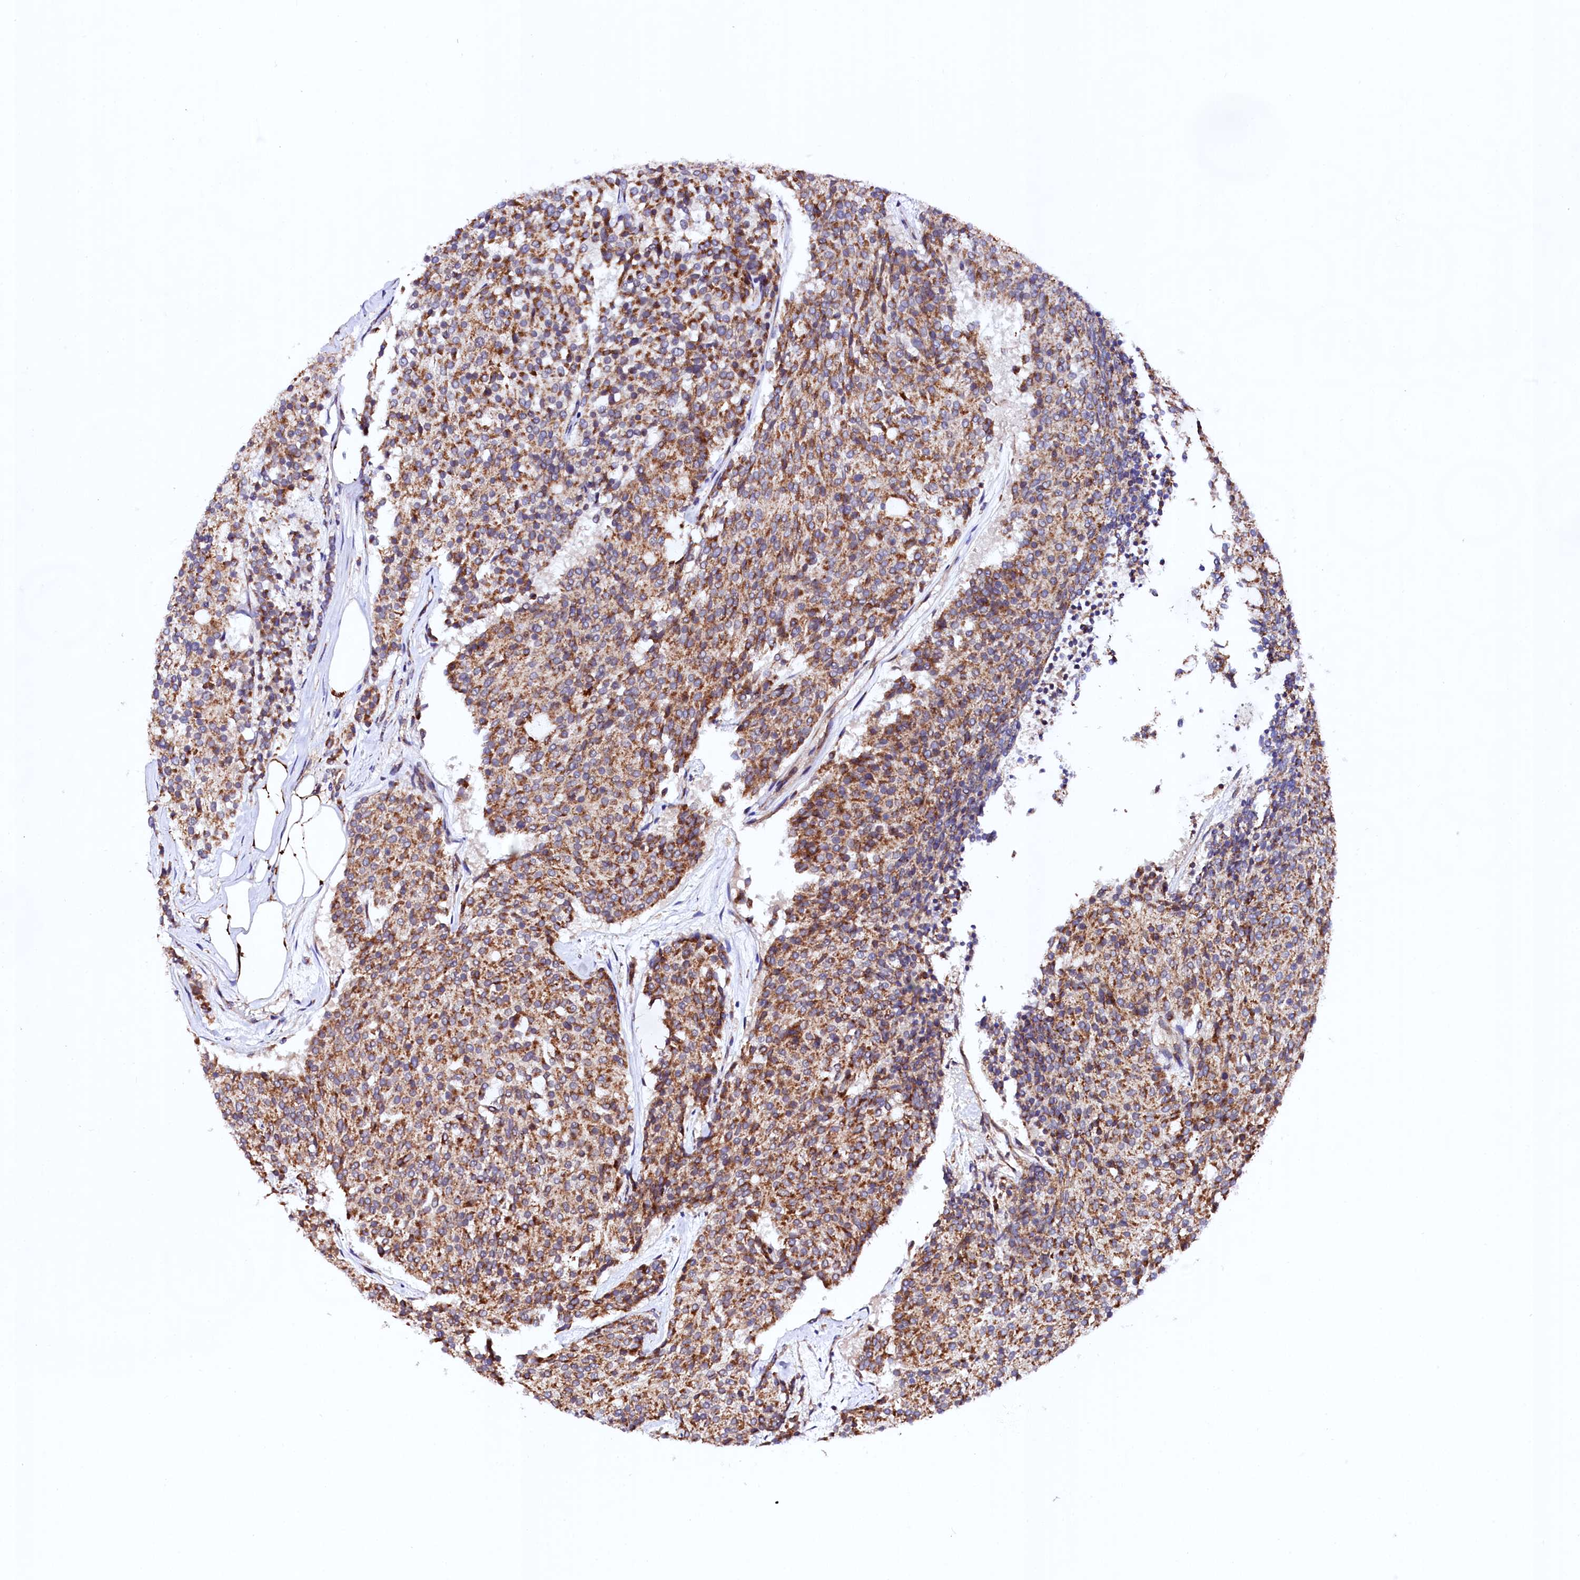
{"staining": {"intensity": "moderate", "quantity": ">75%", "location": "cytoplasmic/membranous"}, "tissue": "carcinoid", "cell_type": "Tumor cells", "image_type": "cancer", "snomed": [{"axis": "morphology", "description": "Carcinoid, malignant, NOS"}, {"axis": "topography", "description": "Pancreas"}], "caption": "Malignant carcinoid stained for a protein (brown) demonstrates moderate cytoplasmic/membranous positive expression in approximately >75% of tumor cells.", "gene": "UBE3C", "patient": {"sex": "female", "age": 54}}